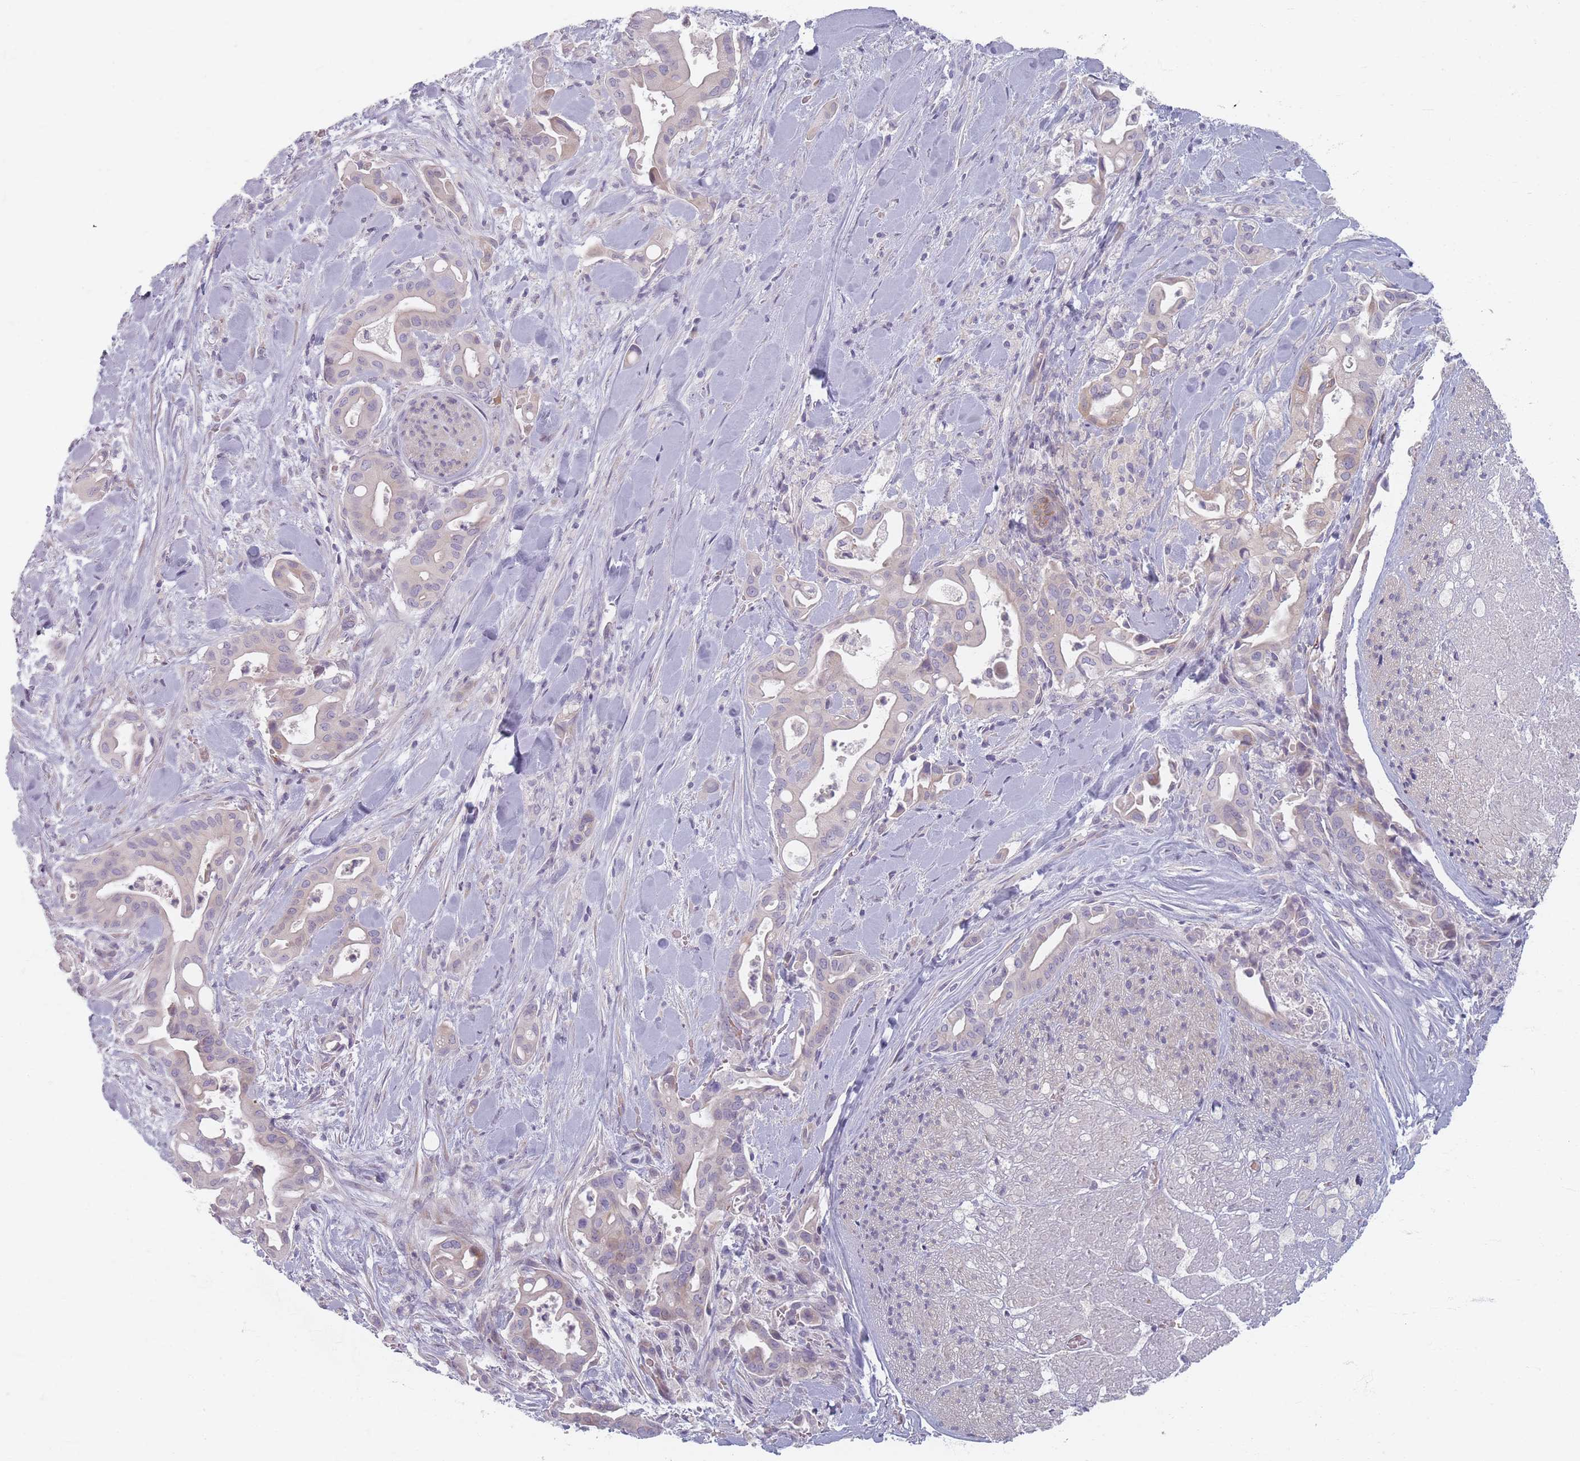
{"staining": {"intensity": "negative", "quantity": "none", "location": "none"}, "tissue": "liver cancer", "cell_type": "Tumor cells", "image_type": "cancer", "snomed": [{"axis": "morphology", "description": "Cholangiocarcinoma"}, {"axis": "topography", "description": "Liver"}], "caption": "This is a photomicrograph of IHC staining of liver cancer, which shows no expression in tumor cells. Nuclei are stained in blue.", "gene": "TMOD1", "patient": {"sex": "female", "age": 68}}